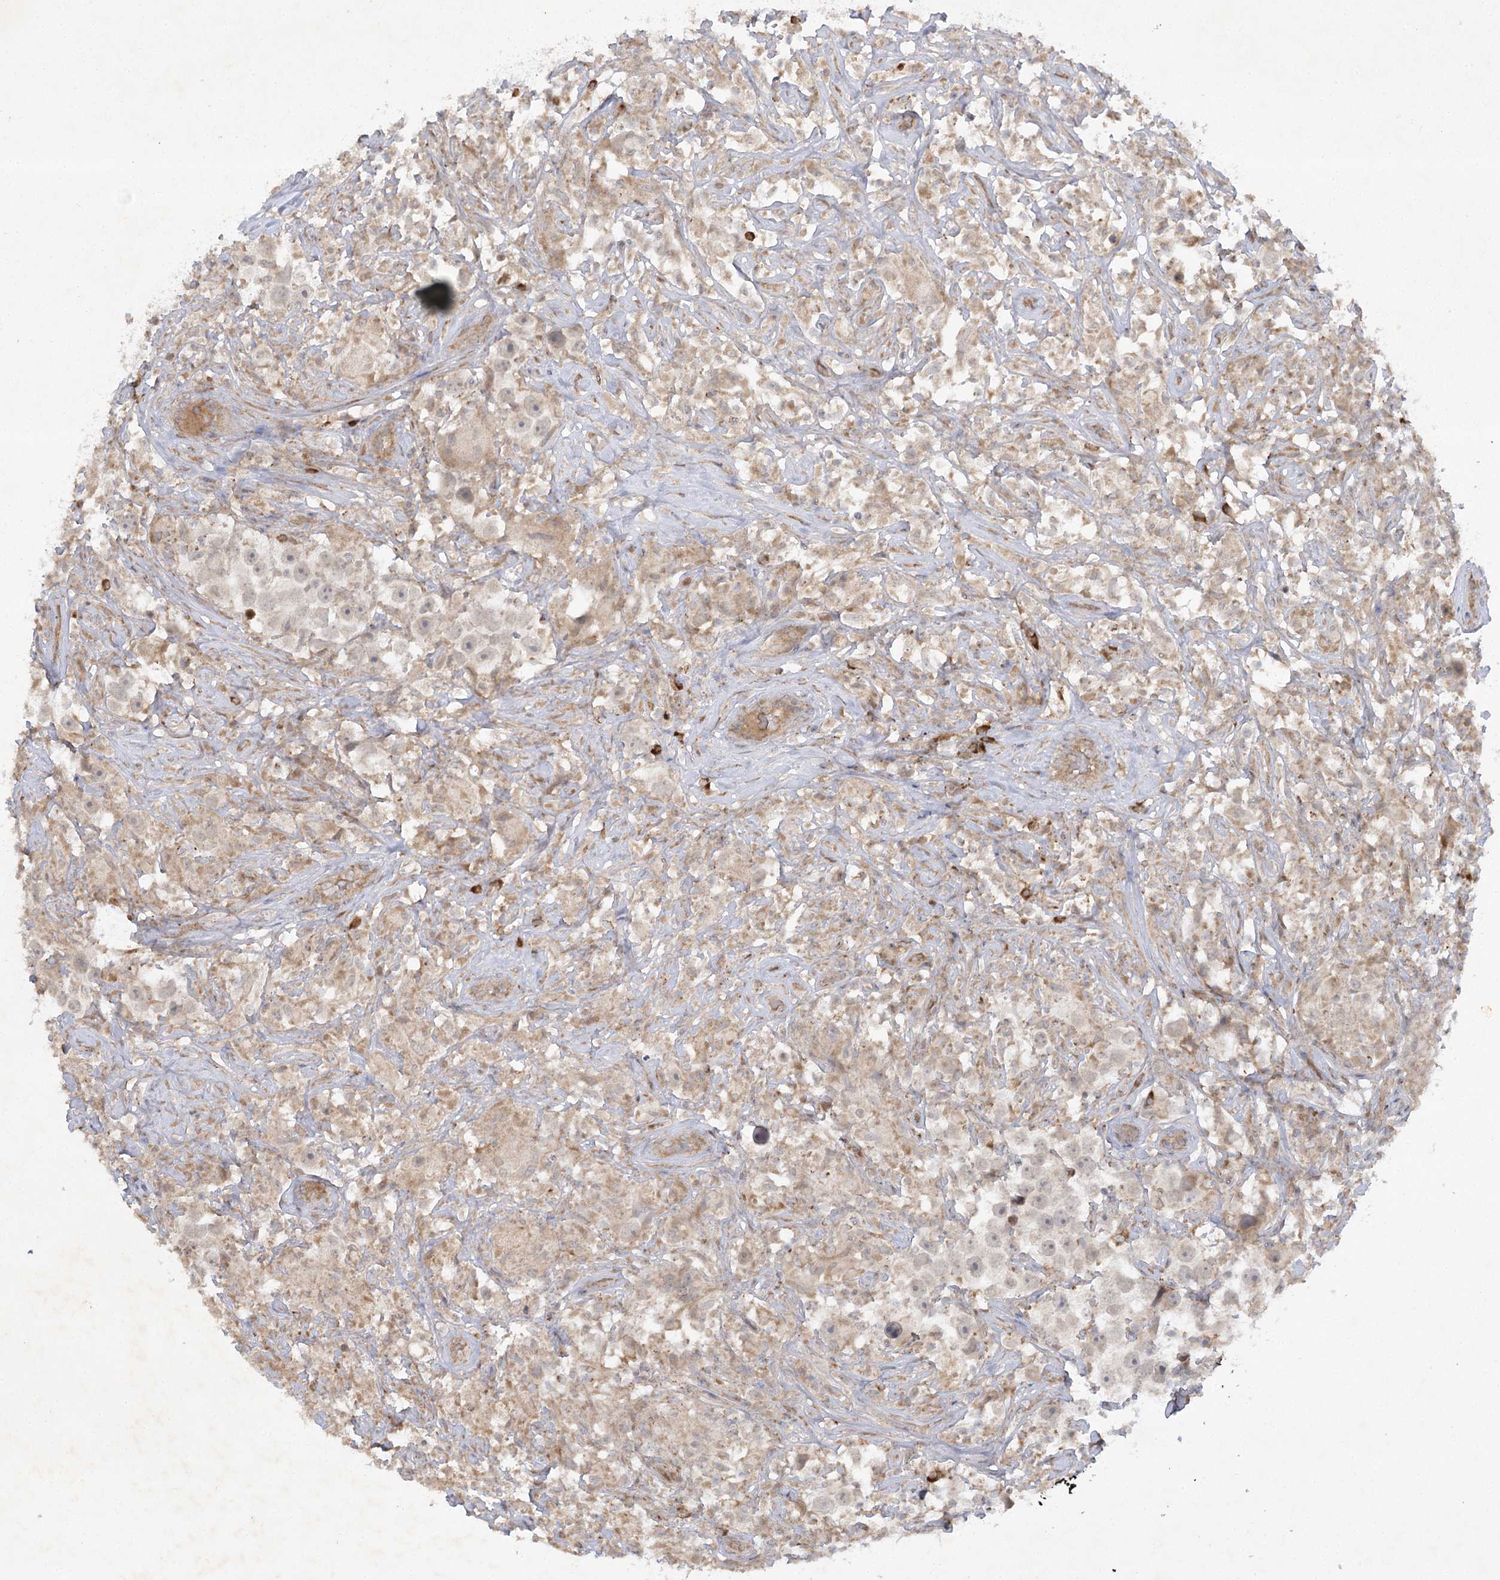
{"staining": {"intensity": "weak", "quantity": "25%-75%", "location": "cytoplasmic/membranous"}, "tissue": "testis cancer", "cell_type": "Tumor cells", "image_type": "cancer", "snomed": [{"axis": "morphology", "description": "Seminoma, NOS"}, {"axis": "topography", "description": "Testis"}], "caption": "High-power microscopy captured an IHC photomicrograph of seminoma (testis), revealing weak cytoplasmic/membranous positivity in about 25%-75% of tumor cells.", "gene": "TRAF3IP1", "patient": {"sex": "male", "age": 49}}